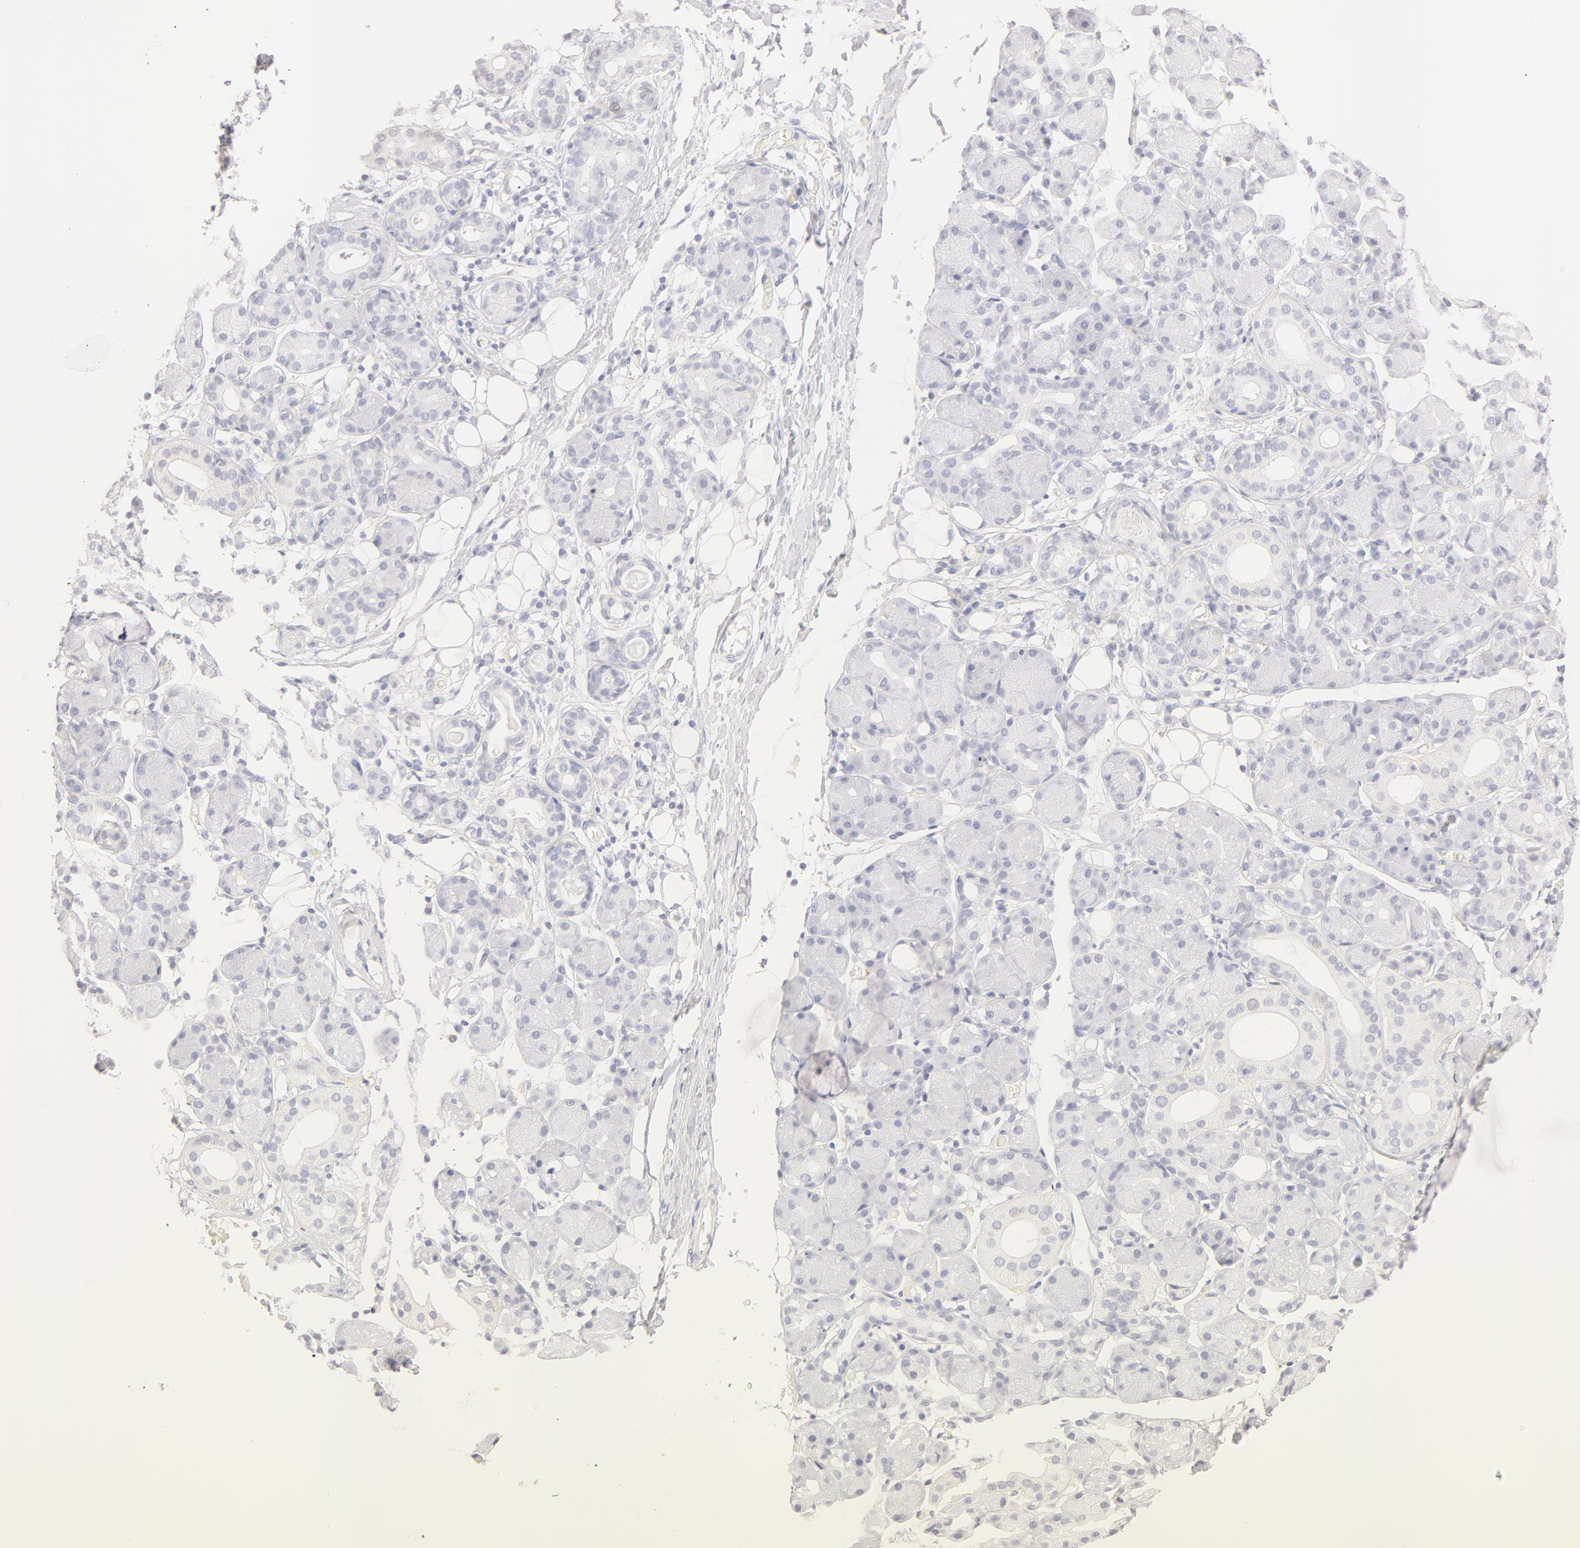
{"staining": {"intensity": "negative", "quantity": "none", "location": "none"}, "tissue": "salivary gland", "cell_type": "Glandular cells", "image_type": "normal", "snomed": [{"axis": "morphology", "description": "Normal tissue, NOS"}, {"axis": "topography", "description": "Salivary gland"}, {"axis": "topography", "description": "Peripheral nerve tissue"}], "caption": "Immunohistochemistry micrograph of benign human salivary gland stained for a protein (brown), which shows no positivity in glandular cells.", "gene": "LGALS7B", "patient": {"sex": "male", "age": 62}}